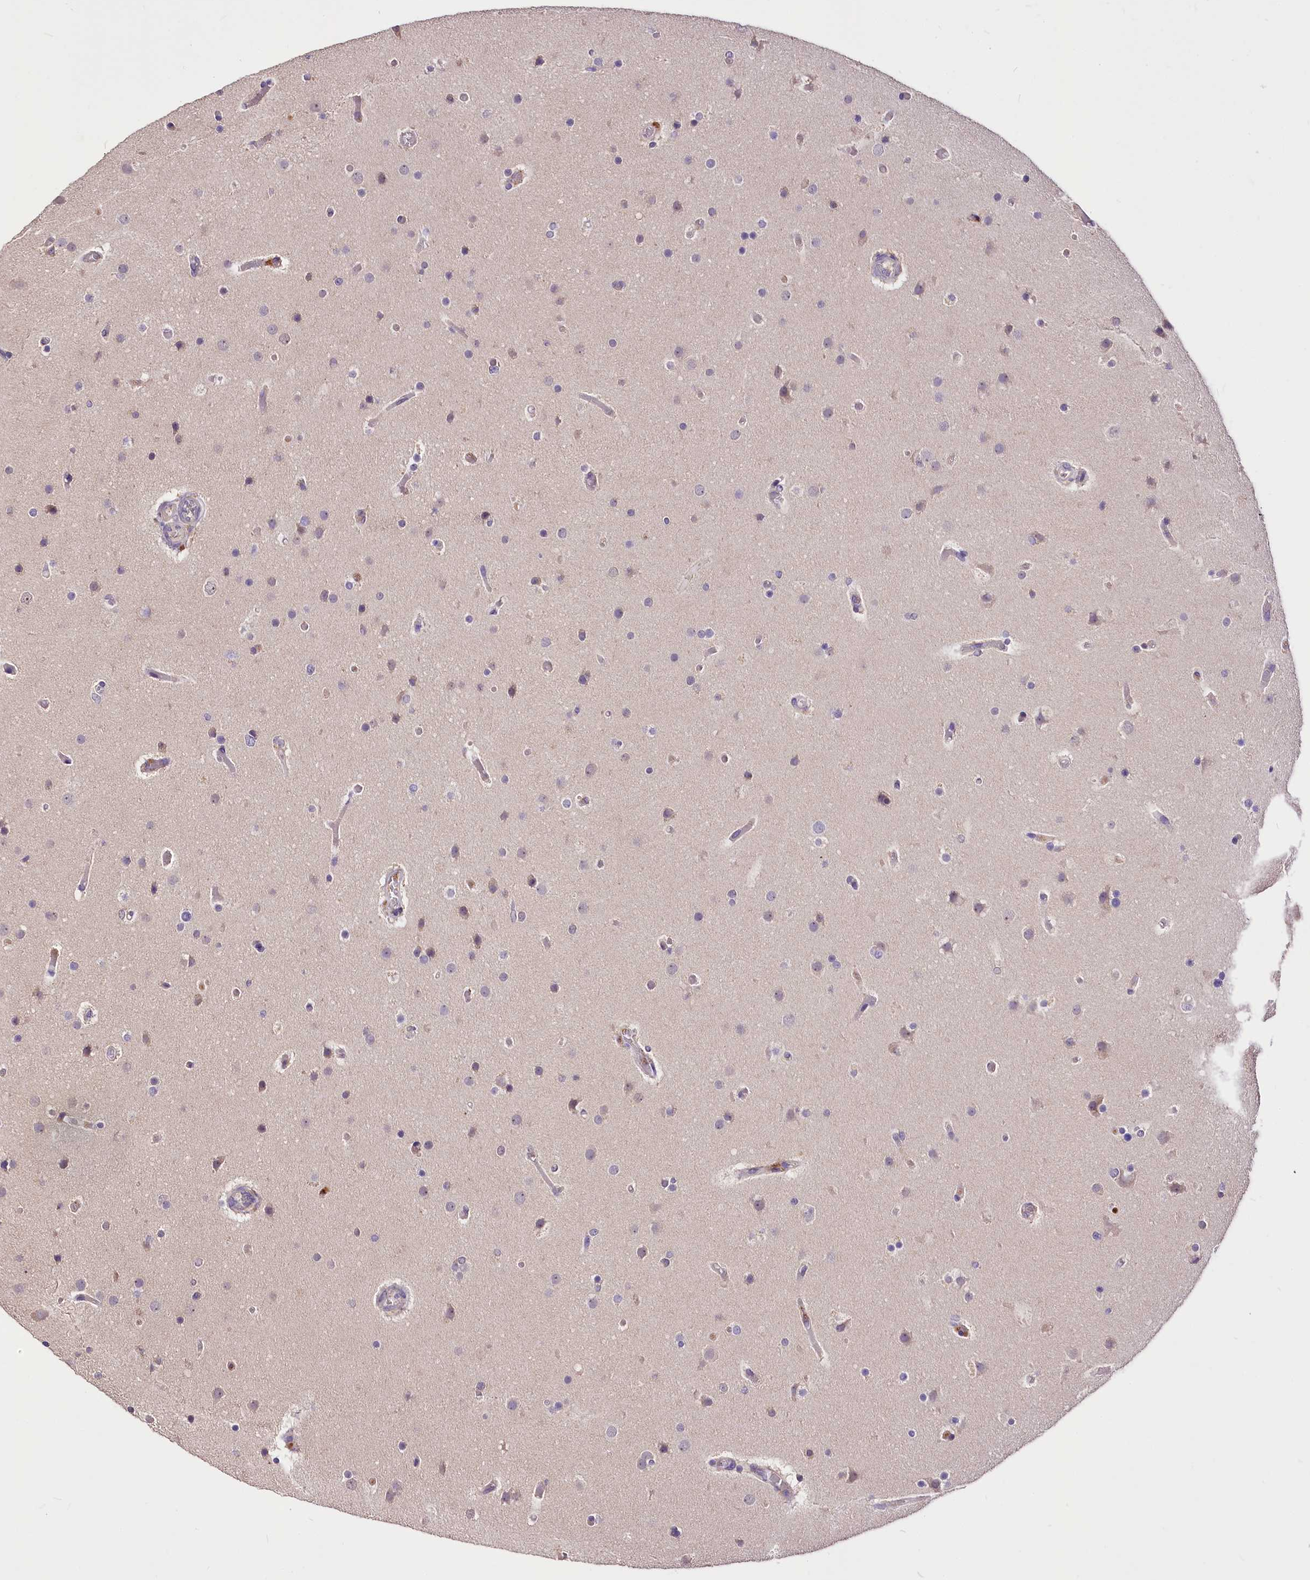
{"staining": {"intensity": "weak", "quantity": "<25%", "location": "cytoplasmic/membranous"}, "tissue": "glioma", "cell_type": "Tumor cells", "image_type": "cancer", "snomed": [{"axis": "morphology", "description": "Glioma, malignant, High grade"}, {"axis": "topography", "description": "Cerebral cortex"}], "caption": "This is an immunohistochemistry (IHC) photomicrograph of glioma. There is no positivity in tumor cells.", "gene": "SERGEF", "patient": {"sex": "female", "age": 36}}